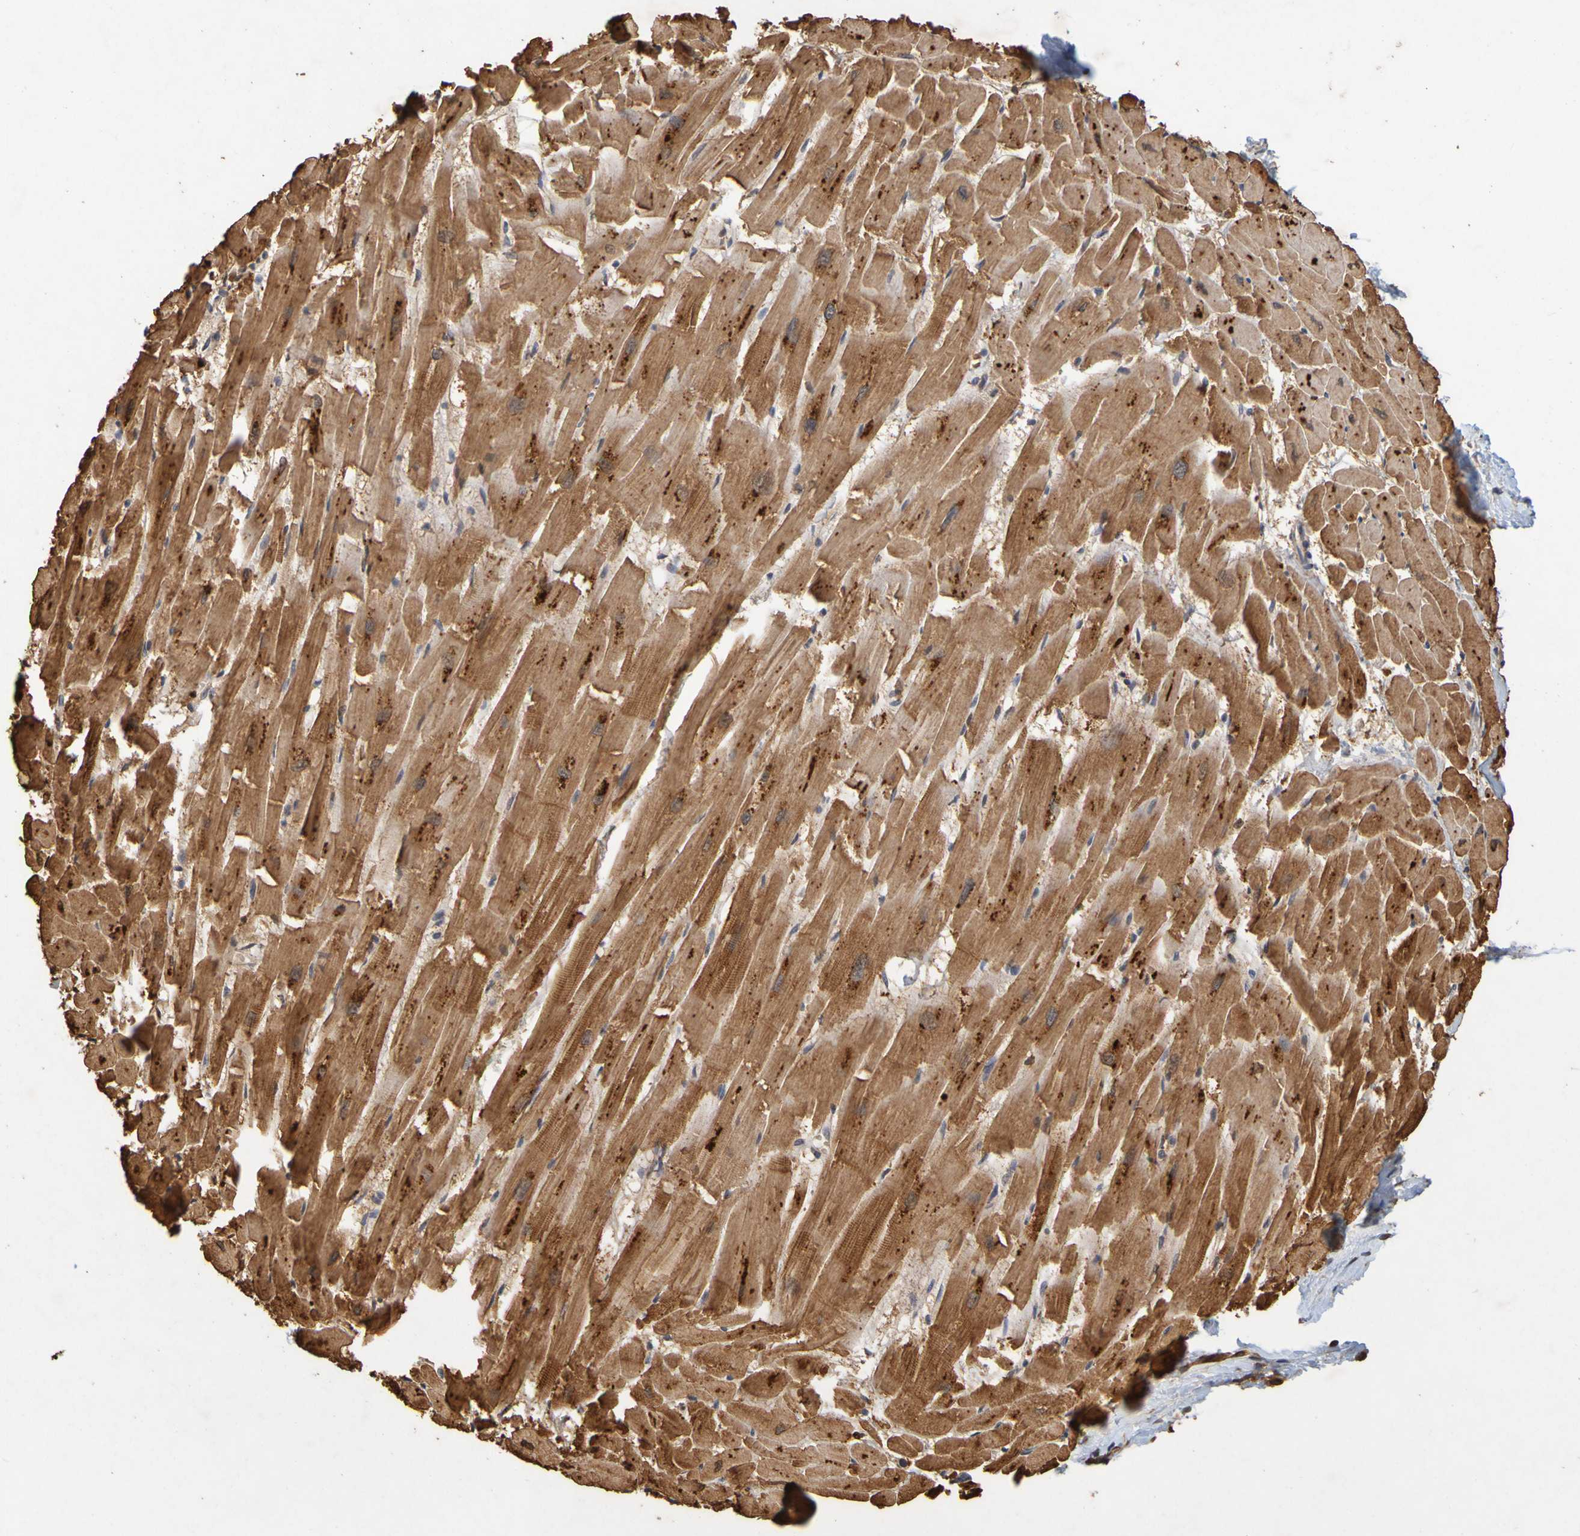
{"staining": {"intensity": "strong", "quantity": ">75%", "location": "cytoplasmic/membranous"}, "tissue": "heart muscle", "cell_type": "Cardiomyocytes", "image_type": "normal", "snomed": [{"axis": "morphology", "description": "Normal tissue, NOS"}, {"axis": "topography", "description": "Heart"}], "caption": "The image shows a brown stain indicating the presence of a protein in the cytoplasmic/membranous of cardiomyocytes in heart muscle.", "gene": "OCRL", "patient": {"sex": "female", "age": 19}}